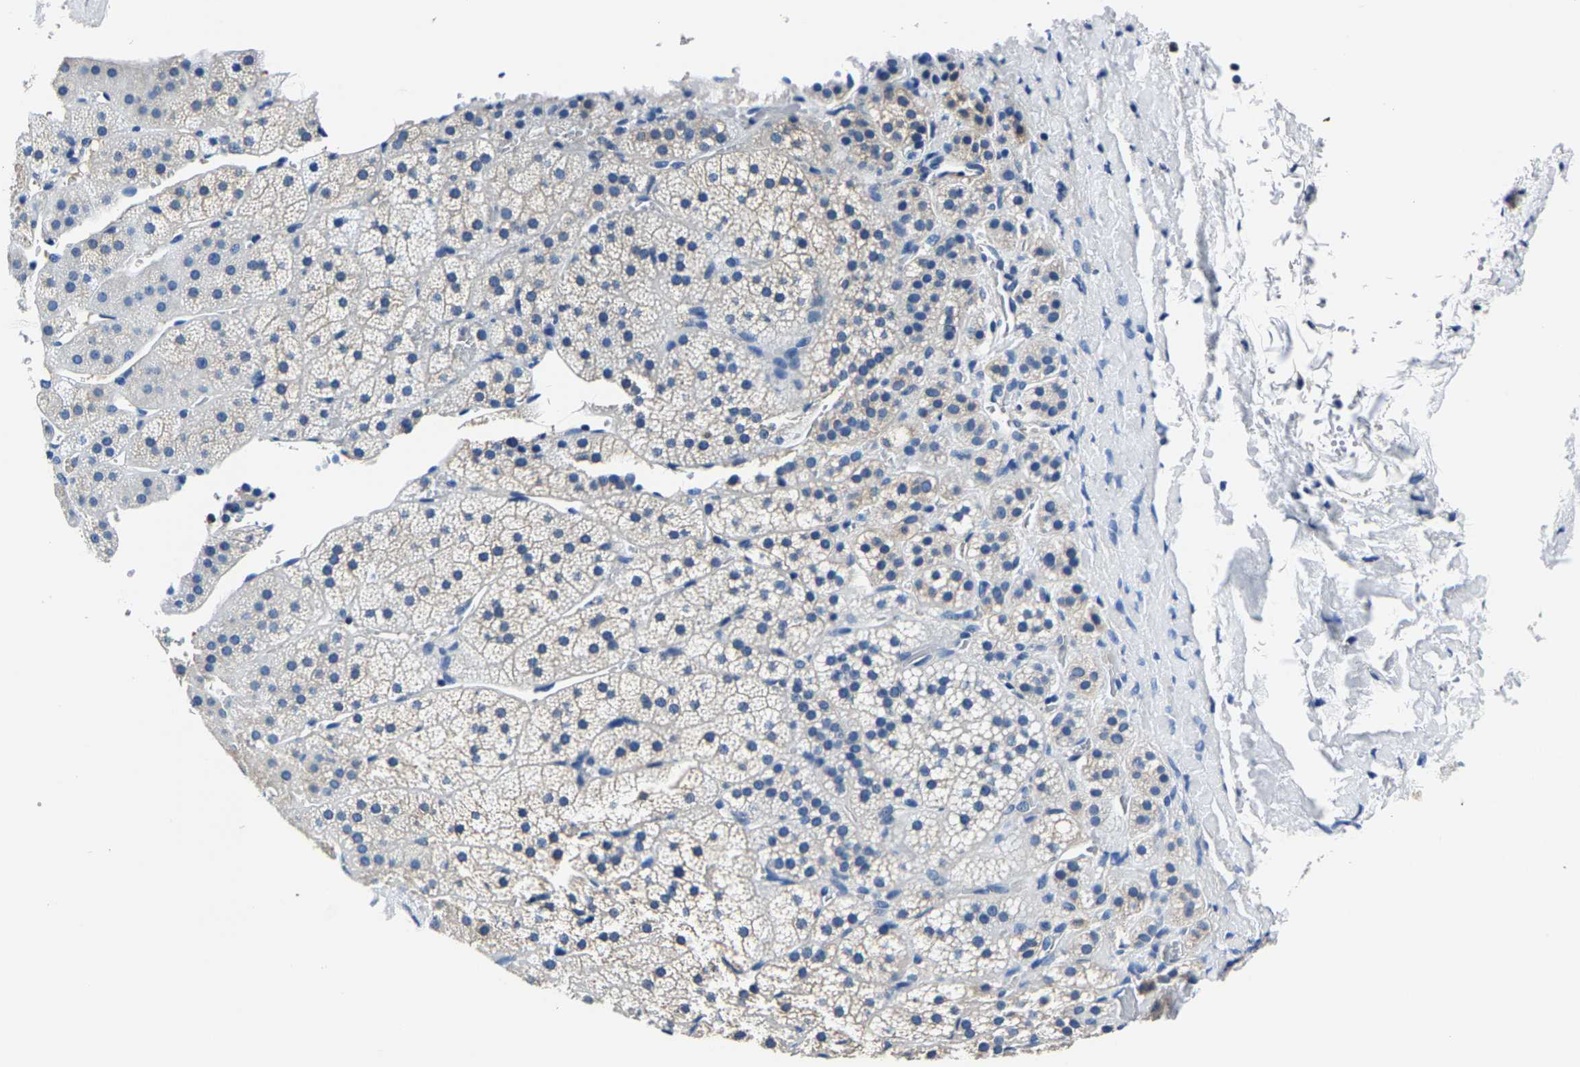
{"staining": {"intensity": "negative", "quantity": "none", "location": "none"}, "tissue": "adrenal gland", "cell_type": "Glandular cells", "image_type": "normal", "snomed": [{"axis": "morphology", "description": "Normal tissue, NOS"}, {"axis": "topography", "description": "Adrenal gland"}], "caption": "Immunohistochemical staining of benign adrenal gland exhibits no significant staining in glandular cells. (Brightfield microscopy of DAB immunohistochemistry at high magnification).", "gene": "ALDOB", "patient": {"sex": "female", "age": 44}}